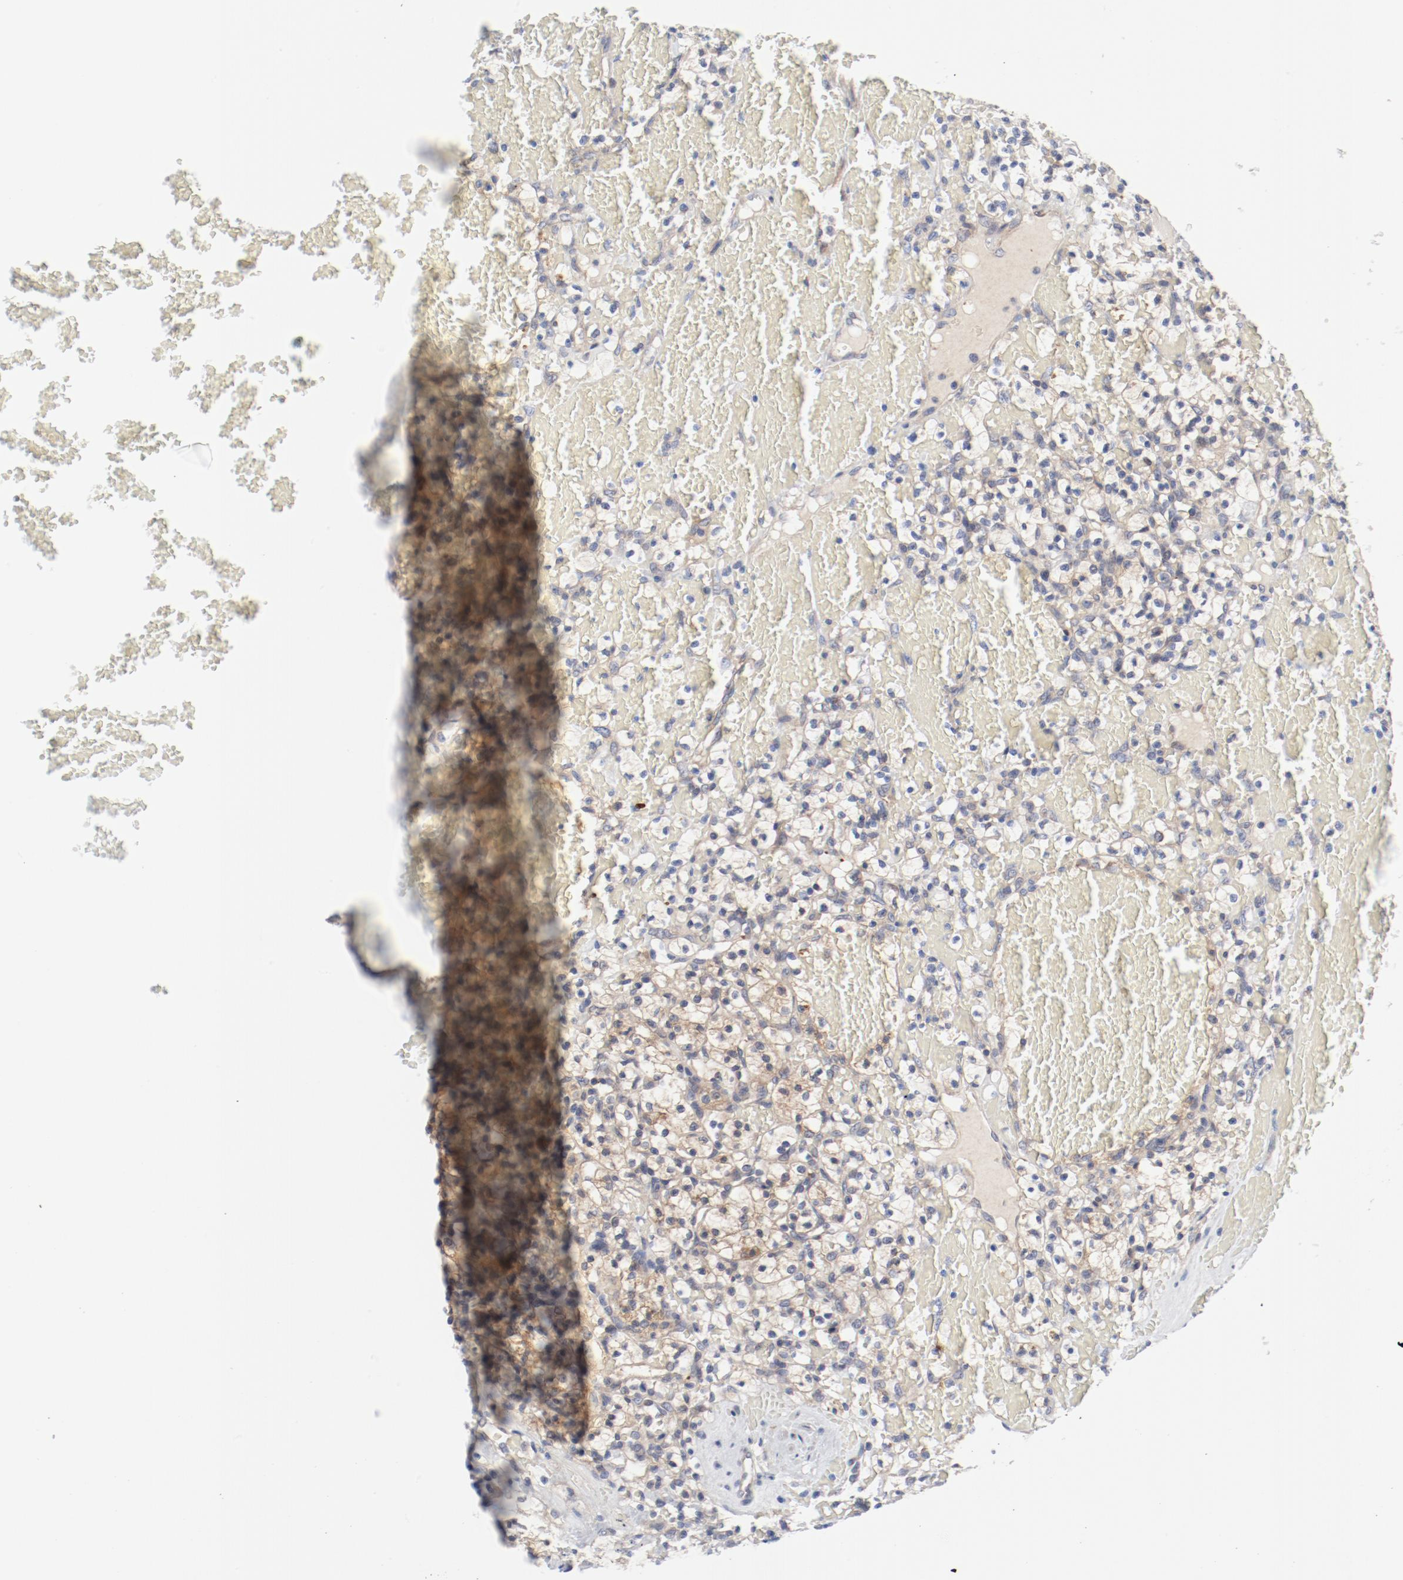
{"staining": {"intensity": "weak", "quantity": ">75%", "location": "cytoplasmic/membranous"}, "tissue": "renal cancer", "cell_type": "Tumor cells", "image_type": "cancer", "snomed": [{"axis": "morphology", "description": "Adenocarcinoma, NOS"}, {"axis": "topography", "description": "Kidney"}], "caption": "Immunohistochemical staining of human adenocarcinoma (renal) exhibits low levels of weak cytoplasmic/membranous protein expression in approximately >75% of tumor cells.", "gene": "BAD", "patient": {"sex": "female", "age": 60}}